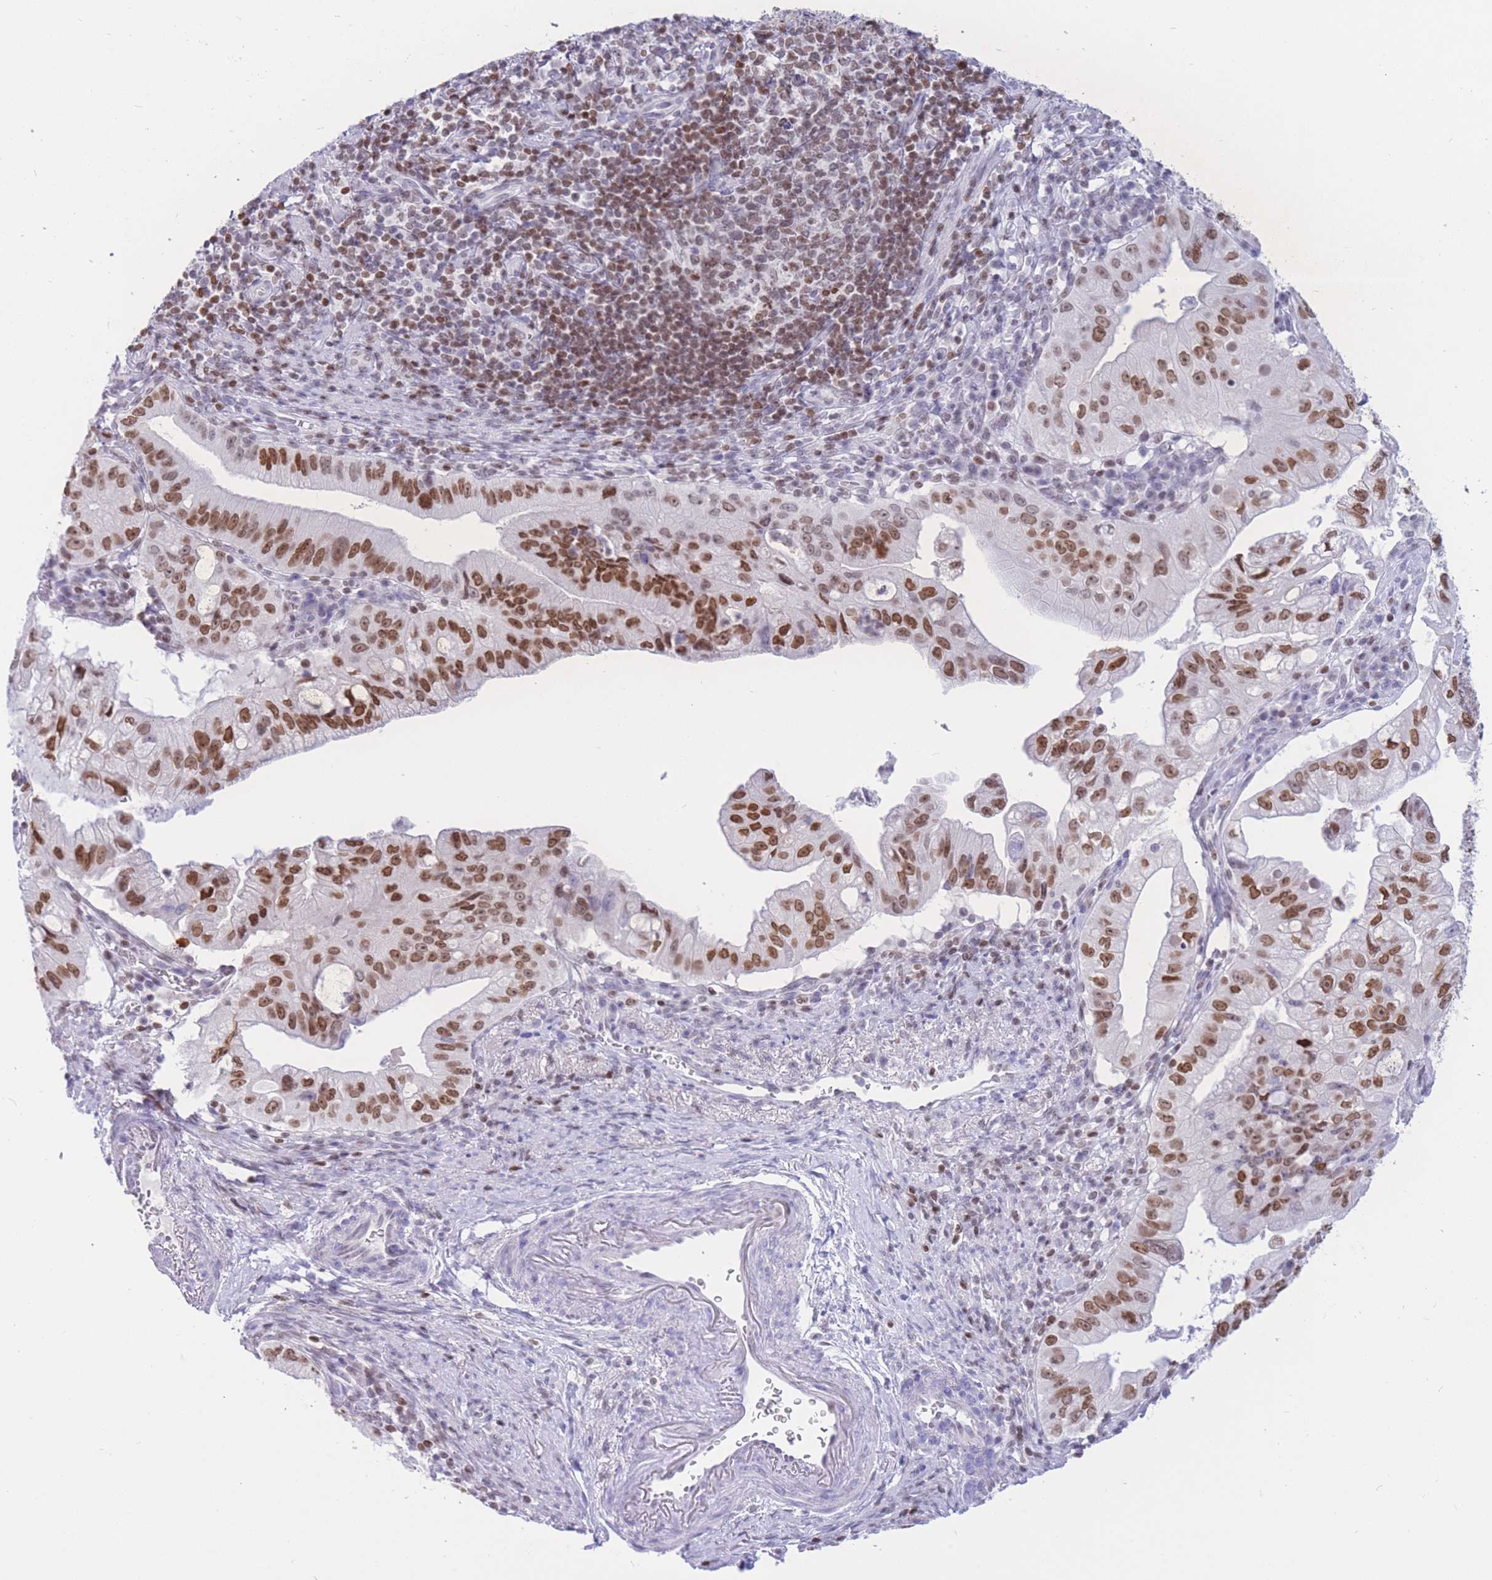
{"staining": {"intensity": "moderate", "quantity": ">75%", "location": "nuclear"}, "tissue": "pancreatic cancer", "cell_type": "Tumor cells", "image_type": "cancer", "snomed": [{"axis": "morphology", "description": "Adenocarcinoma, NOS"}, {"axis": "topography", "description": "Pancreas"}], "caption": "Human pancreatic cancer stained with a brown dye displays moderate nuclear positive positivity in approximately >75% of tumor cells.", "gene": "HMGN1", "patient": {"sex": "male", "age": 70}}